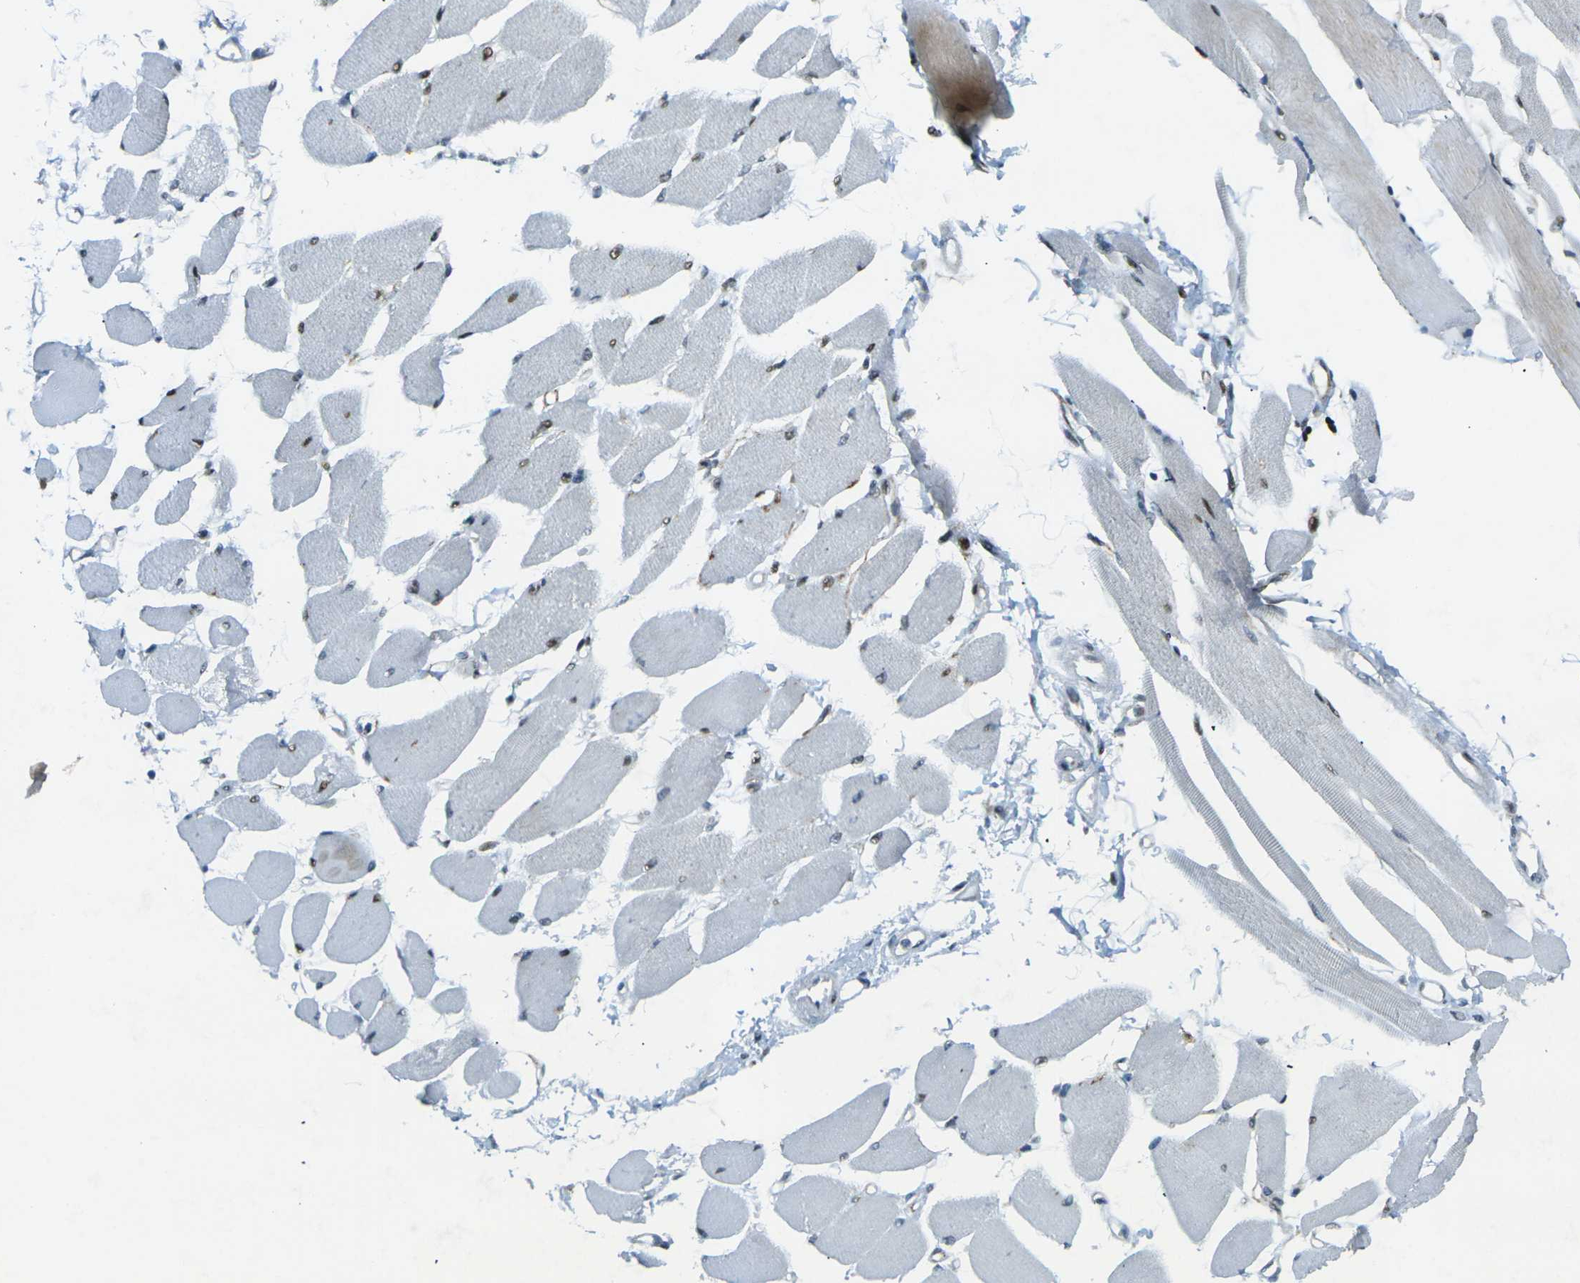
{"staining": {"intensity": "moderate", "quantity": ">75%", "location": "nuclear"}, "tissue": "skeletal muscle", "cell_type": "Myocytes", "image_type": "normal", "snomed": [{"axis": "morphology", "description": "Normal tissue, NOS"}, {"axis": "topography", "description": "Skeletal muscle"}, {"axis": "topography", "description": "Peripheral nerve tissue"}], "caption": "Unremarkable skeletal muscle shows moderate nuclear positivity in about >75% of myocytes.", "gene": "UBE2C", "patient": {"sex": "female", "age": 84}}